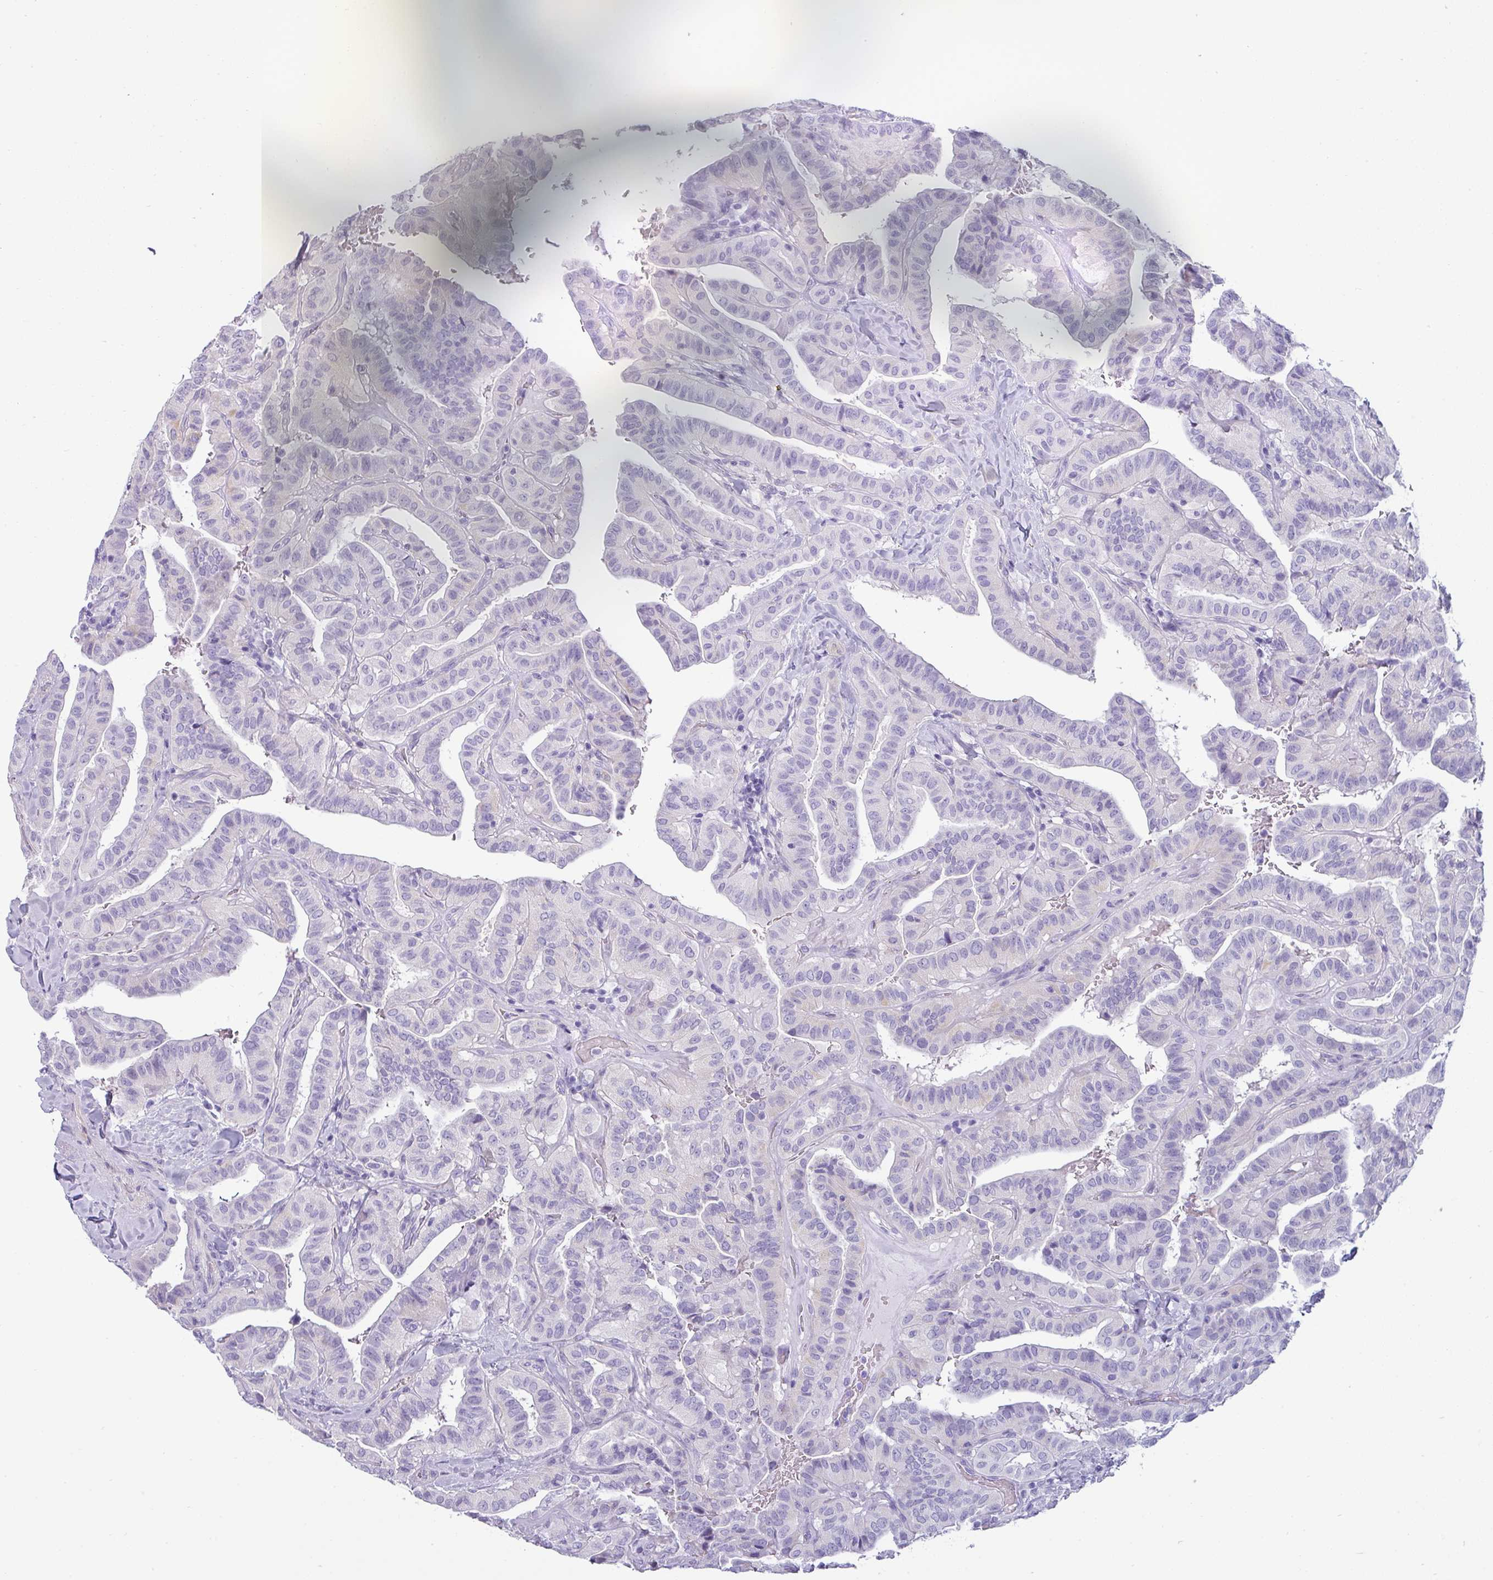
{"staining": {"intensity": "negative", "quantity": "none", "location": "none"}, "tissue": "thyroid cancer", "cell_type": "Tumor cells", "image_type": "cancer", "snomed": [{"axis": "morphology", "description": "Papillary adenocarcinoma, NOS"}, {"axis": "topography", "description": "Thyroid gland"}], "caption": "Immunohistochemistry (IHC) histopathology image of thyroid cancer stained for a protein (brown), which displays no staining in tumor cells.", "gene": "VCY1B", "patient": {"sex": "male", "age": 77}}